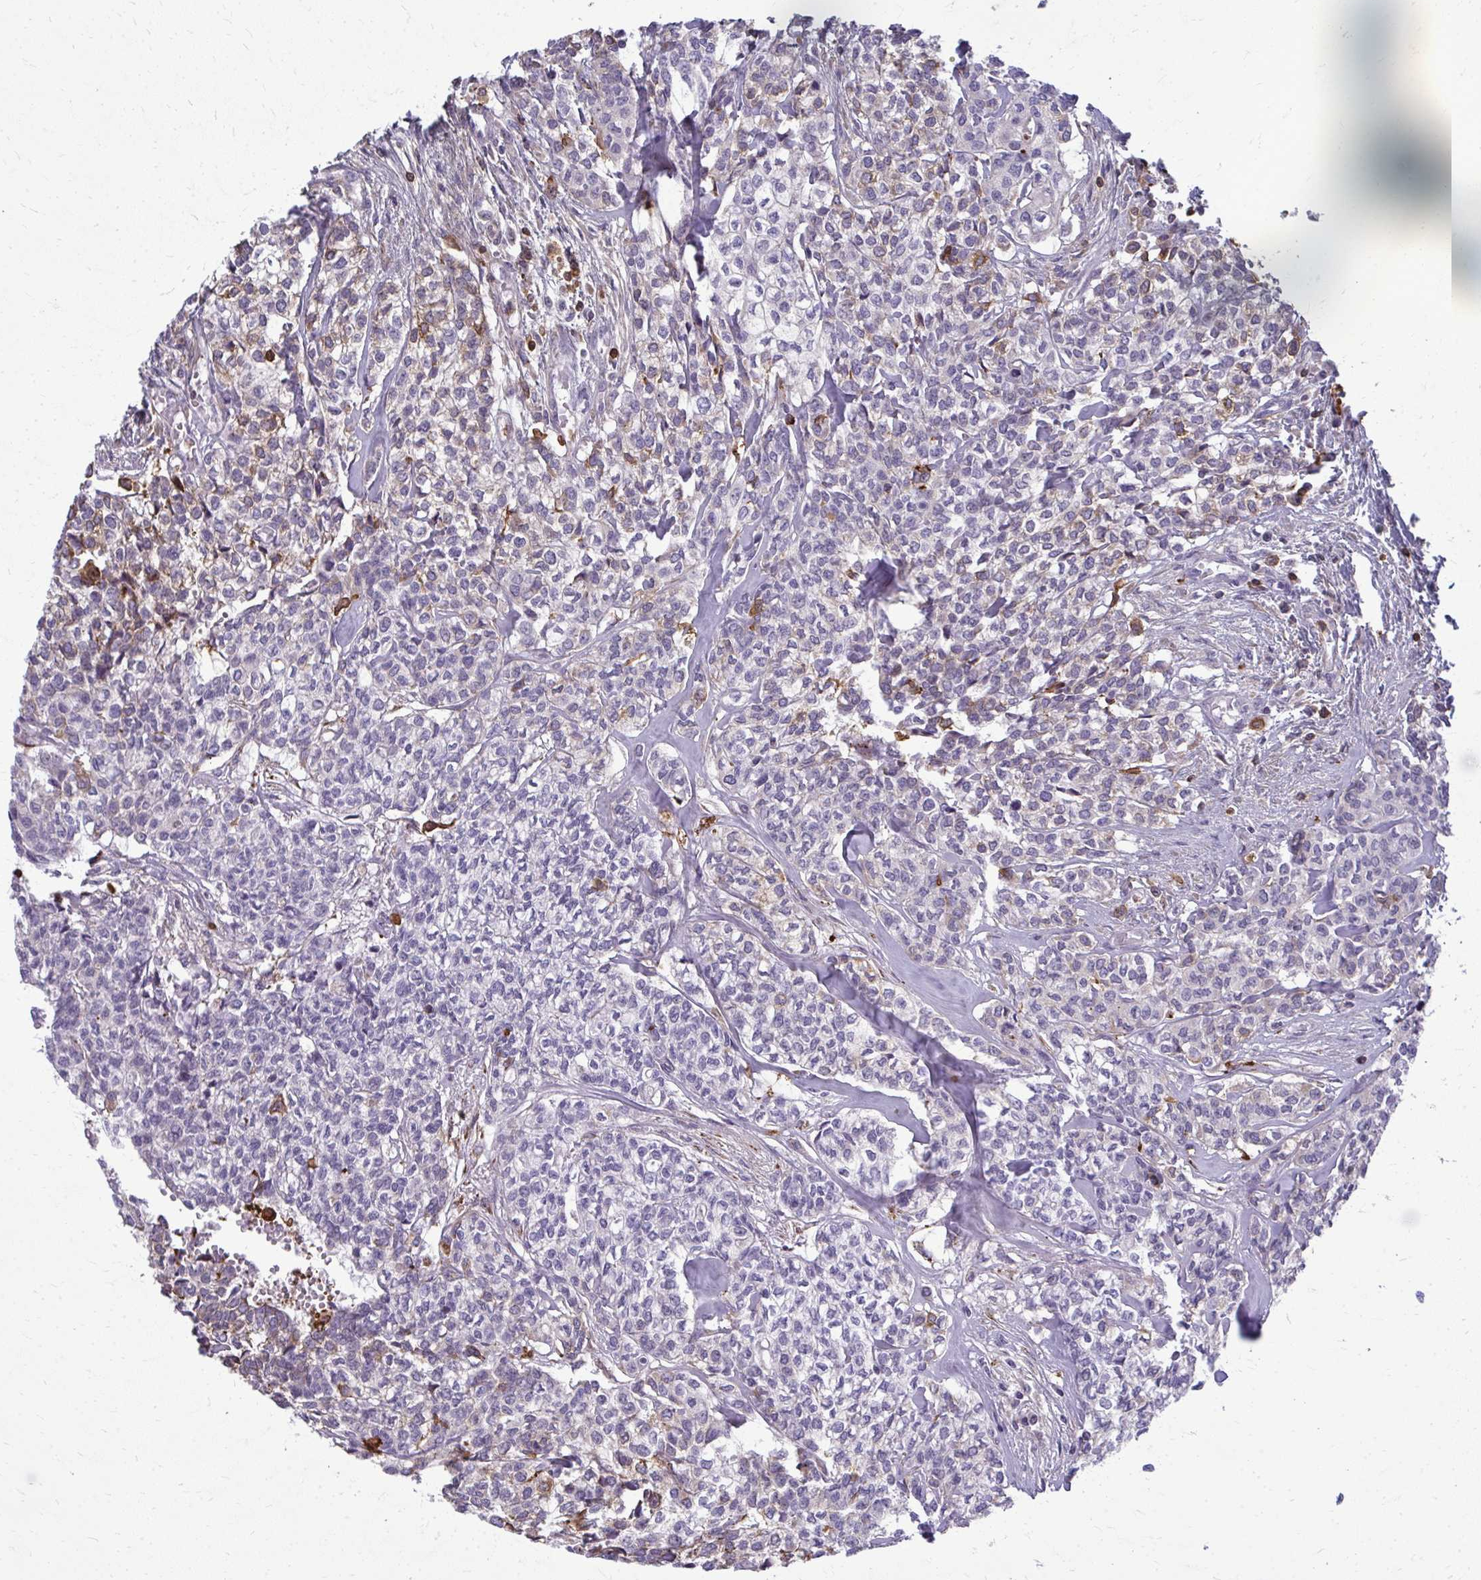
{"staining": {"intensity": "negative", "quantity": "none", "location": "none"}, "tissue": "head and neck cancer", "cell_type": "Tumor cells", "image_type": "cancer", "snomed": [{"axis": "morphology", "description": "Adenocarcinoma, NOS"}, {"axis": "topography", "description": "Head-Neck"}], "caption": "The image exhibits no significant positivity in tumor cells of adenocarcinoma (head and neck).", "gene": "AP5M1", "patient": {"sex": "male", "age": 81}}